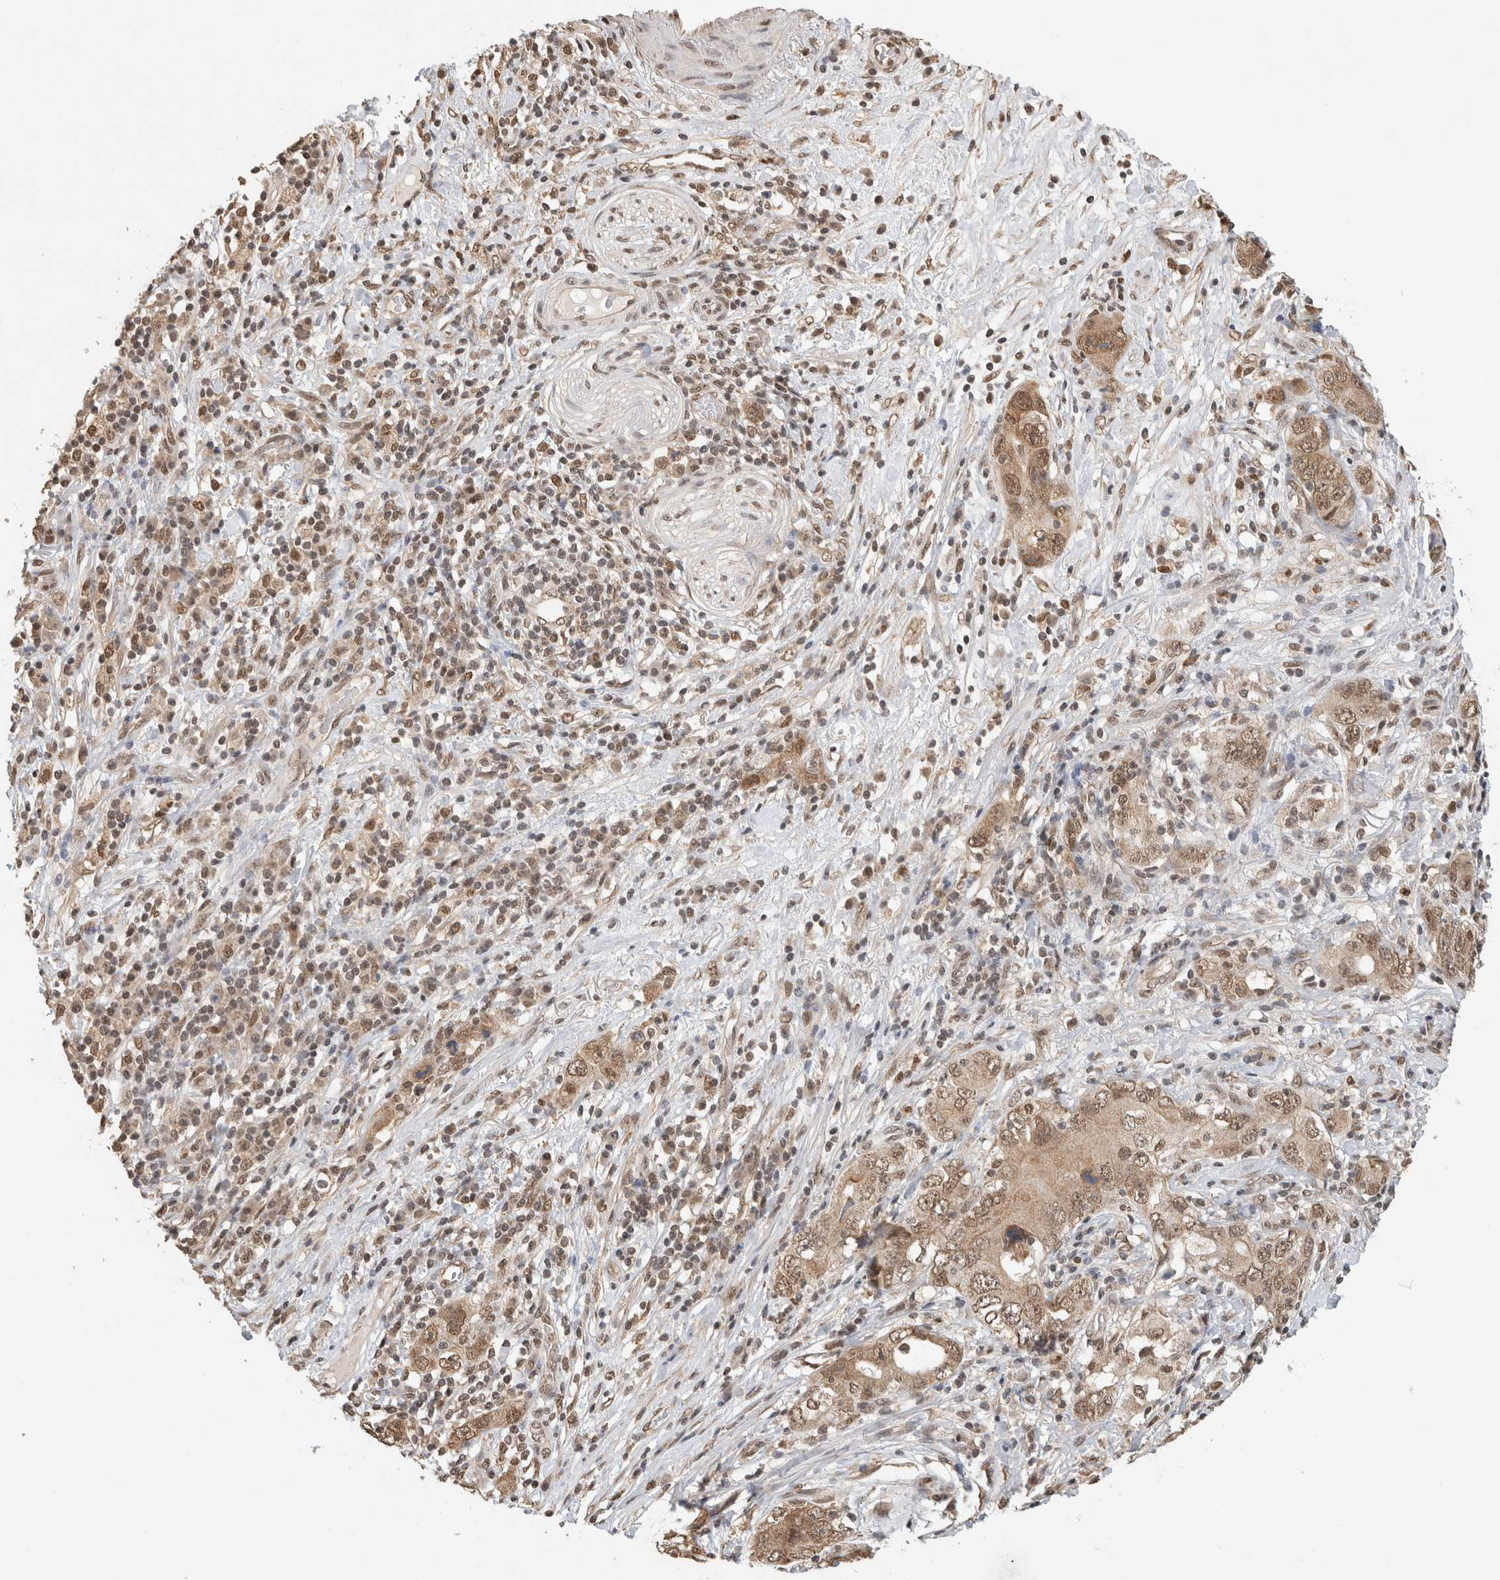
{"staining": {"intensity": "moderate", "quantity": ">75%", "location": "cytoplasmic/membranous,nuclear"}, "tissue": "stomach cancer", "cell_type": "Tumor cells", "image_type": "cancer", "snomed": [{"axis": "morphology", "description": "Adenocarcinoma, NOS"}, {"axis": "topography", "description": "Stomach, lower"}], "caption": "Protein analysis of stomach adenocarcinoma tissue shows moderate cytoplasmic/membranous and nuclear expression in about >75% of tumor cells.", "gene": "C1orf21", "patient": {"sex": "female", "age": 93}}